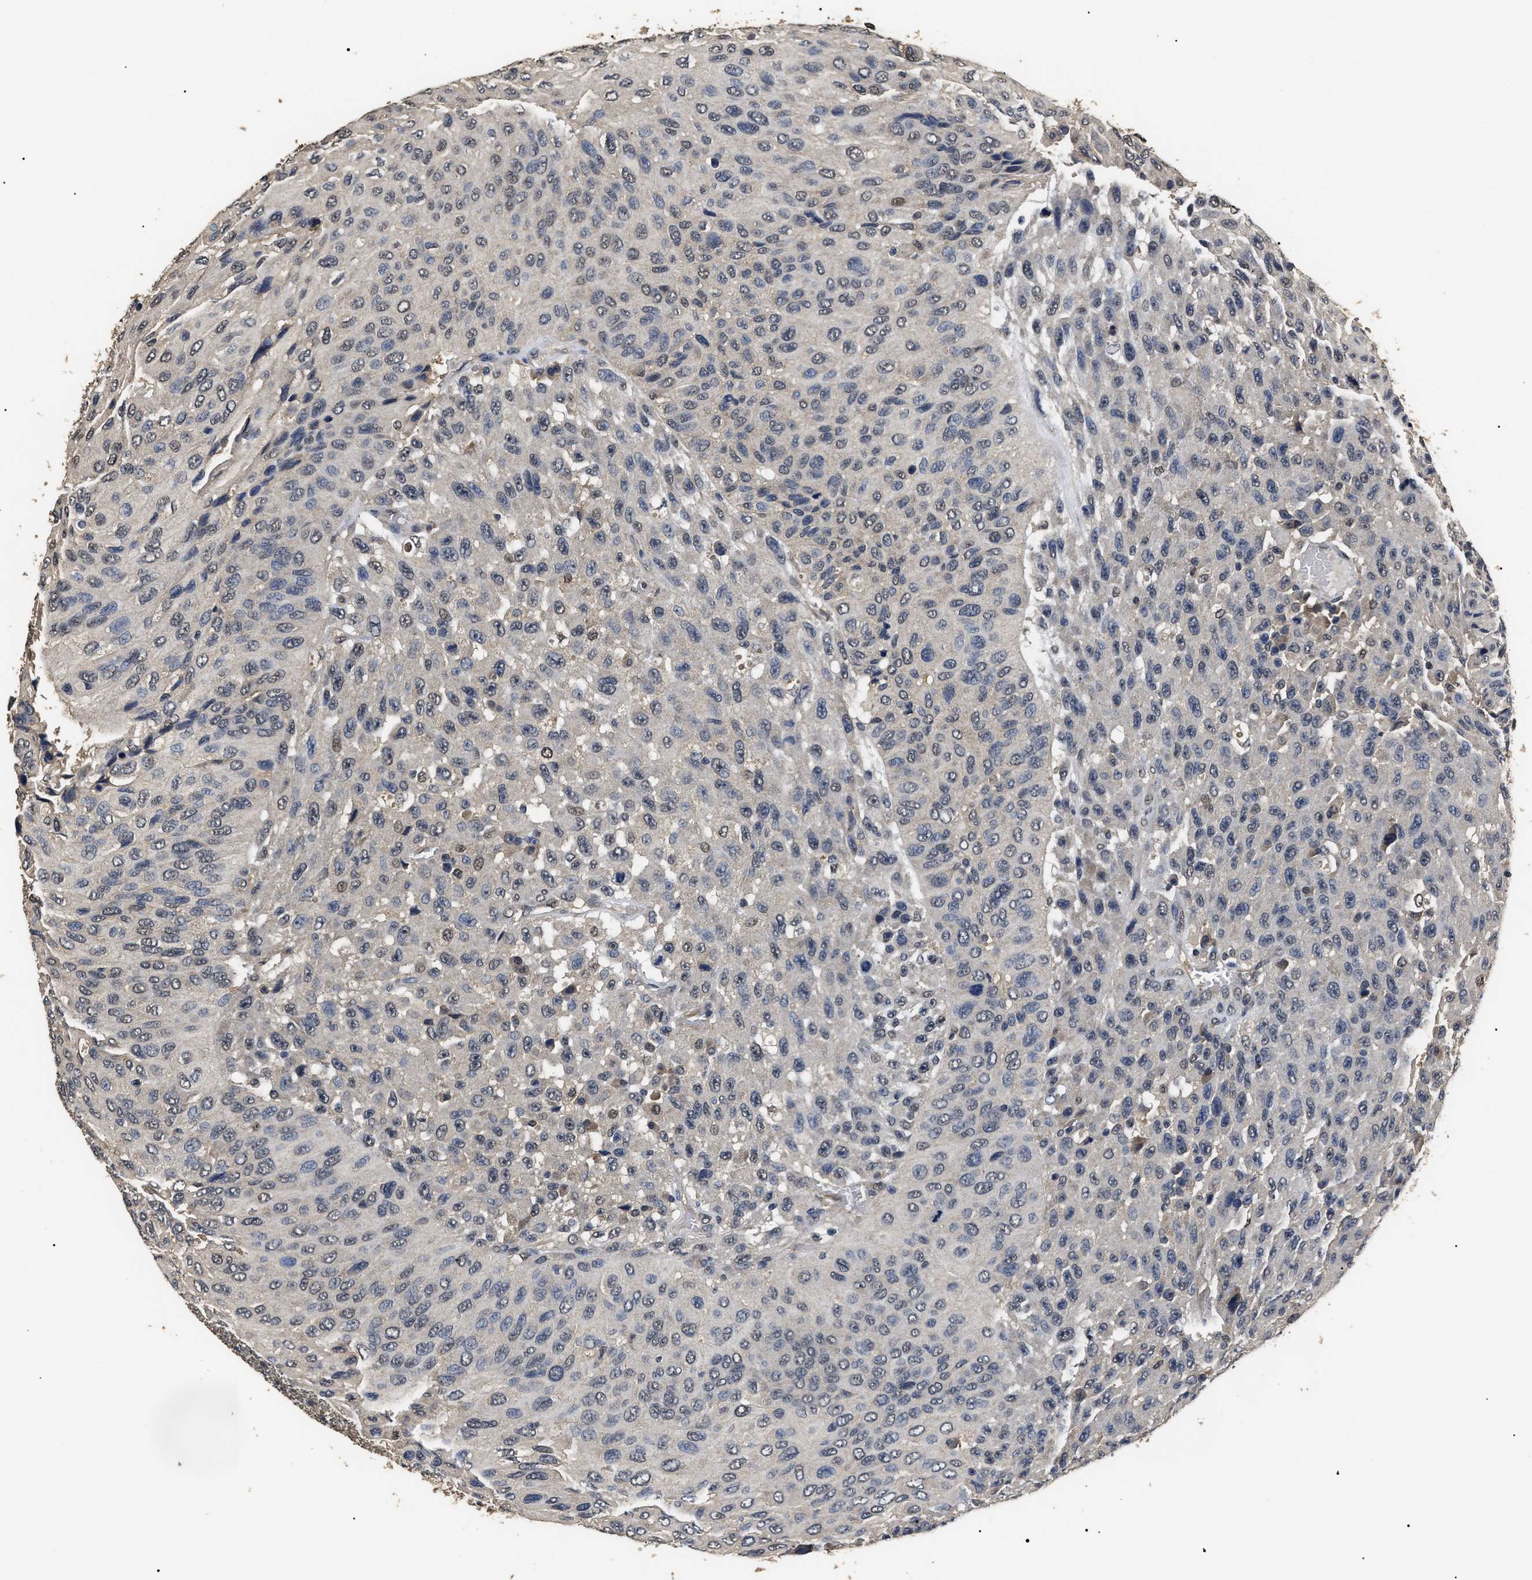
{"staining": {"intensity": "negative", "quantity": "none", "location": "none"}, "tissue": "urothelial cancer", "cell_type": "Tumor cells", "image_type": "cancer", "snomed": [{"axis": "morphology", "description": "Urothelial carcinoma, High grade"}, {"axis": "topography", "description": "Urinary bladder"}], "caption": "This is an immunohistochemistry (IHC) image of human urothelial cancer. There is no positivity in tumor cells.", "gene": "PSMD8", "patient": {"sex": "male", "age": 66}}